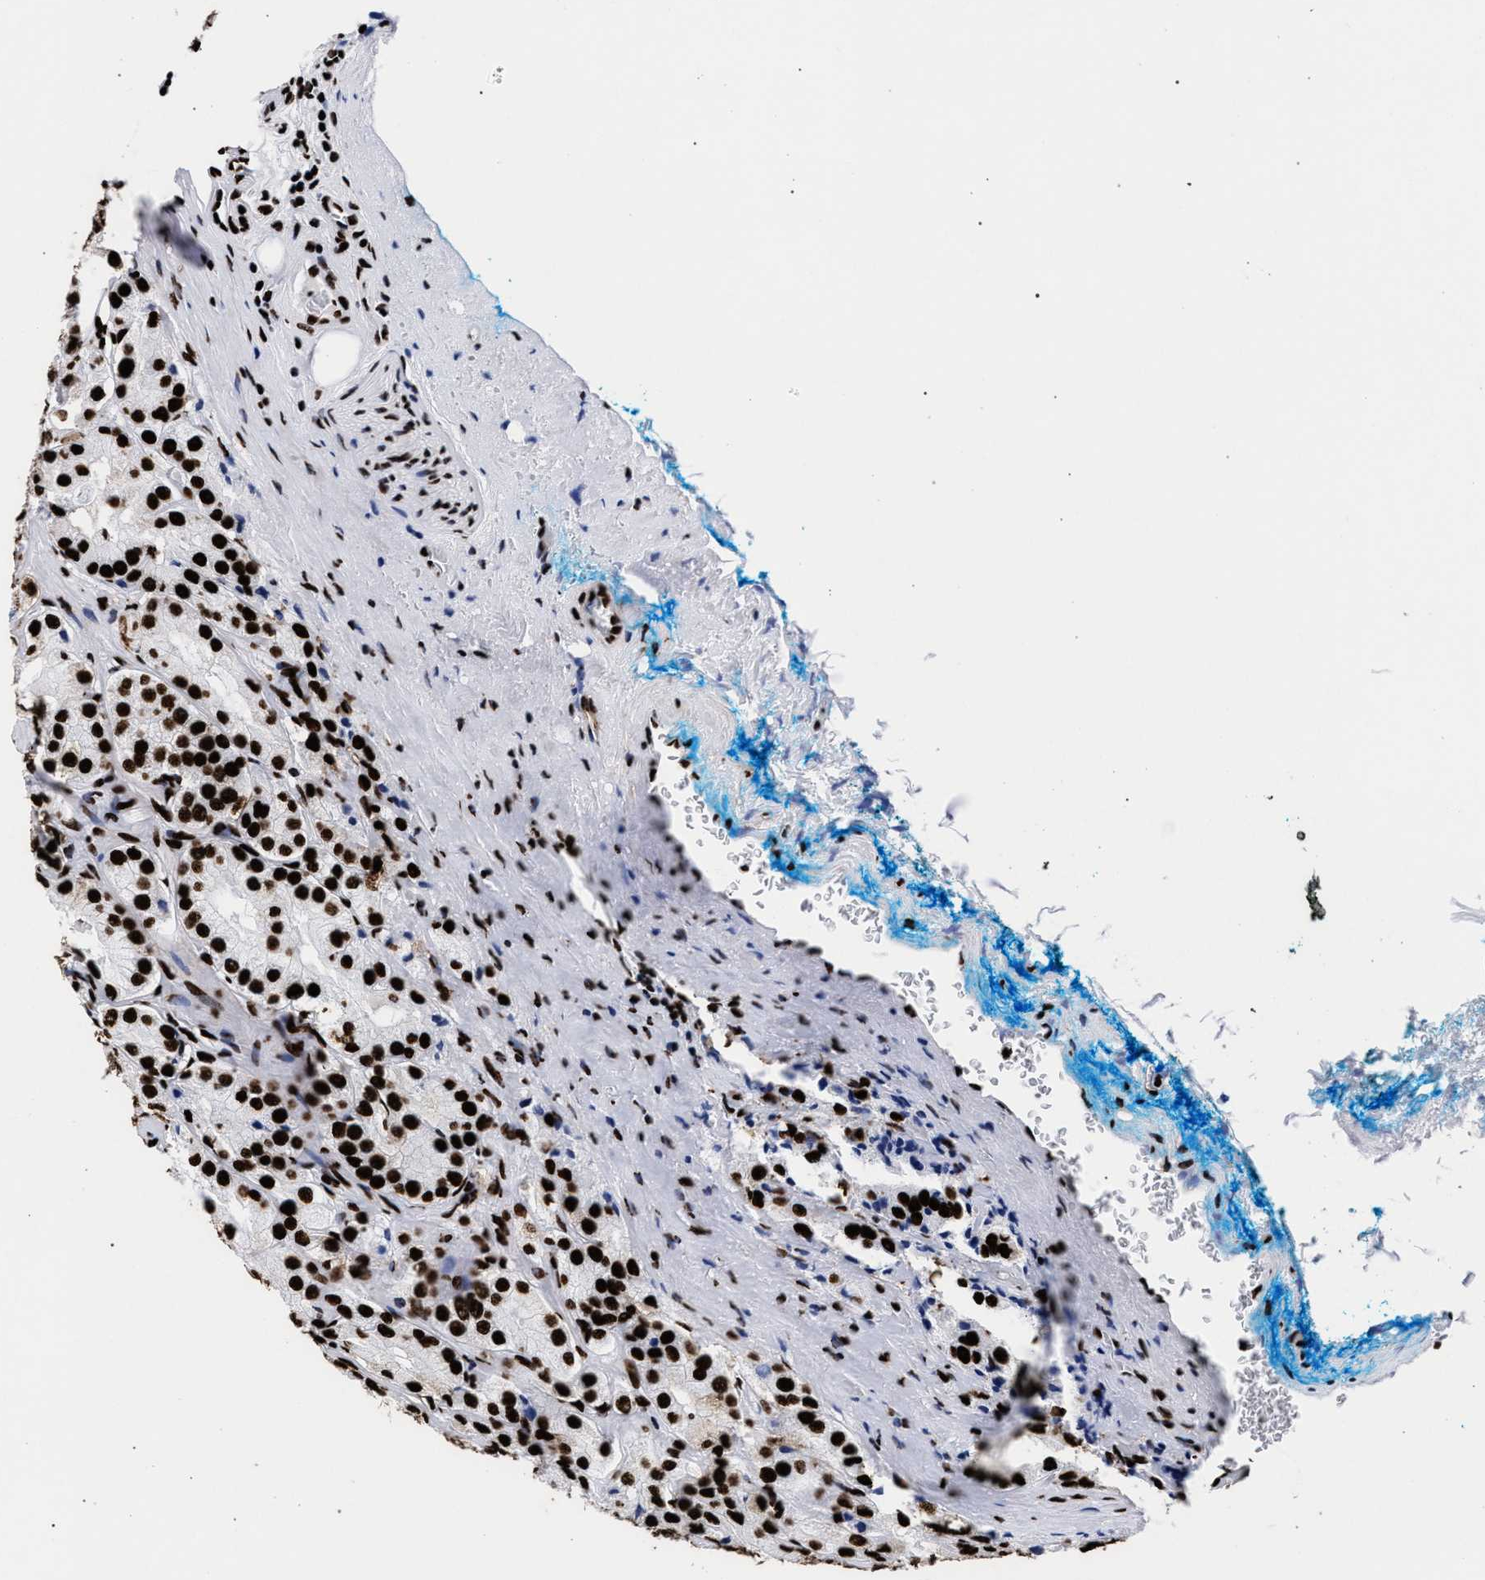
{"staining": {"intensity": "strong", "quantity": ">75%", "location": "nuclear"}, "tissue": "prostate cancer", "cell_type": "Tumor cells", "image_type": "cancer", "snomed": [{"axis": "morphology", "description": "Adenocarcinoma, High grade"}, {"axis": "topography", "description": "Prostate"}], "caption": "Immunohistochemical staining of adenocarcinoma (high-grade) (prostate) exhibits high levels of strong nuclear positivity in about >75% of tumor cells.", "gene": "HNRNPA1", "patient": {"sex": "male", "age": 73}}